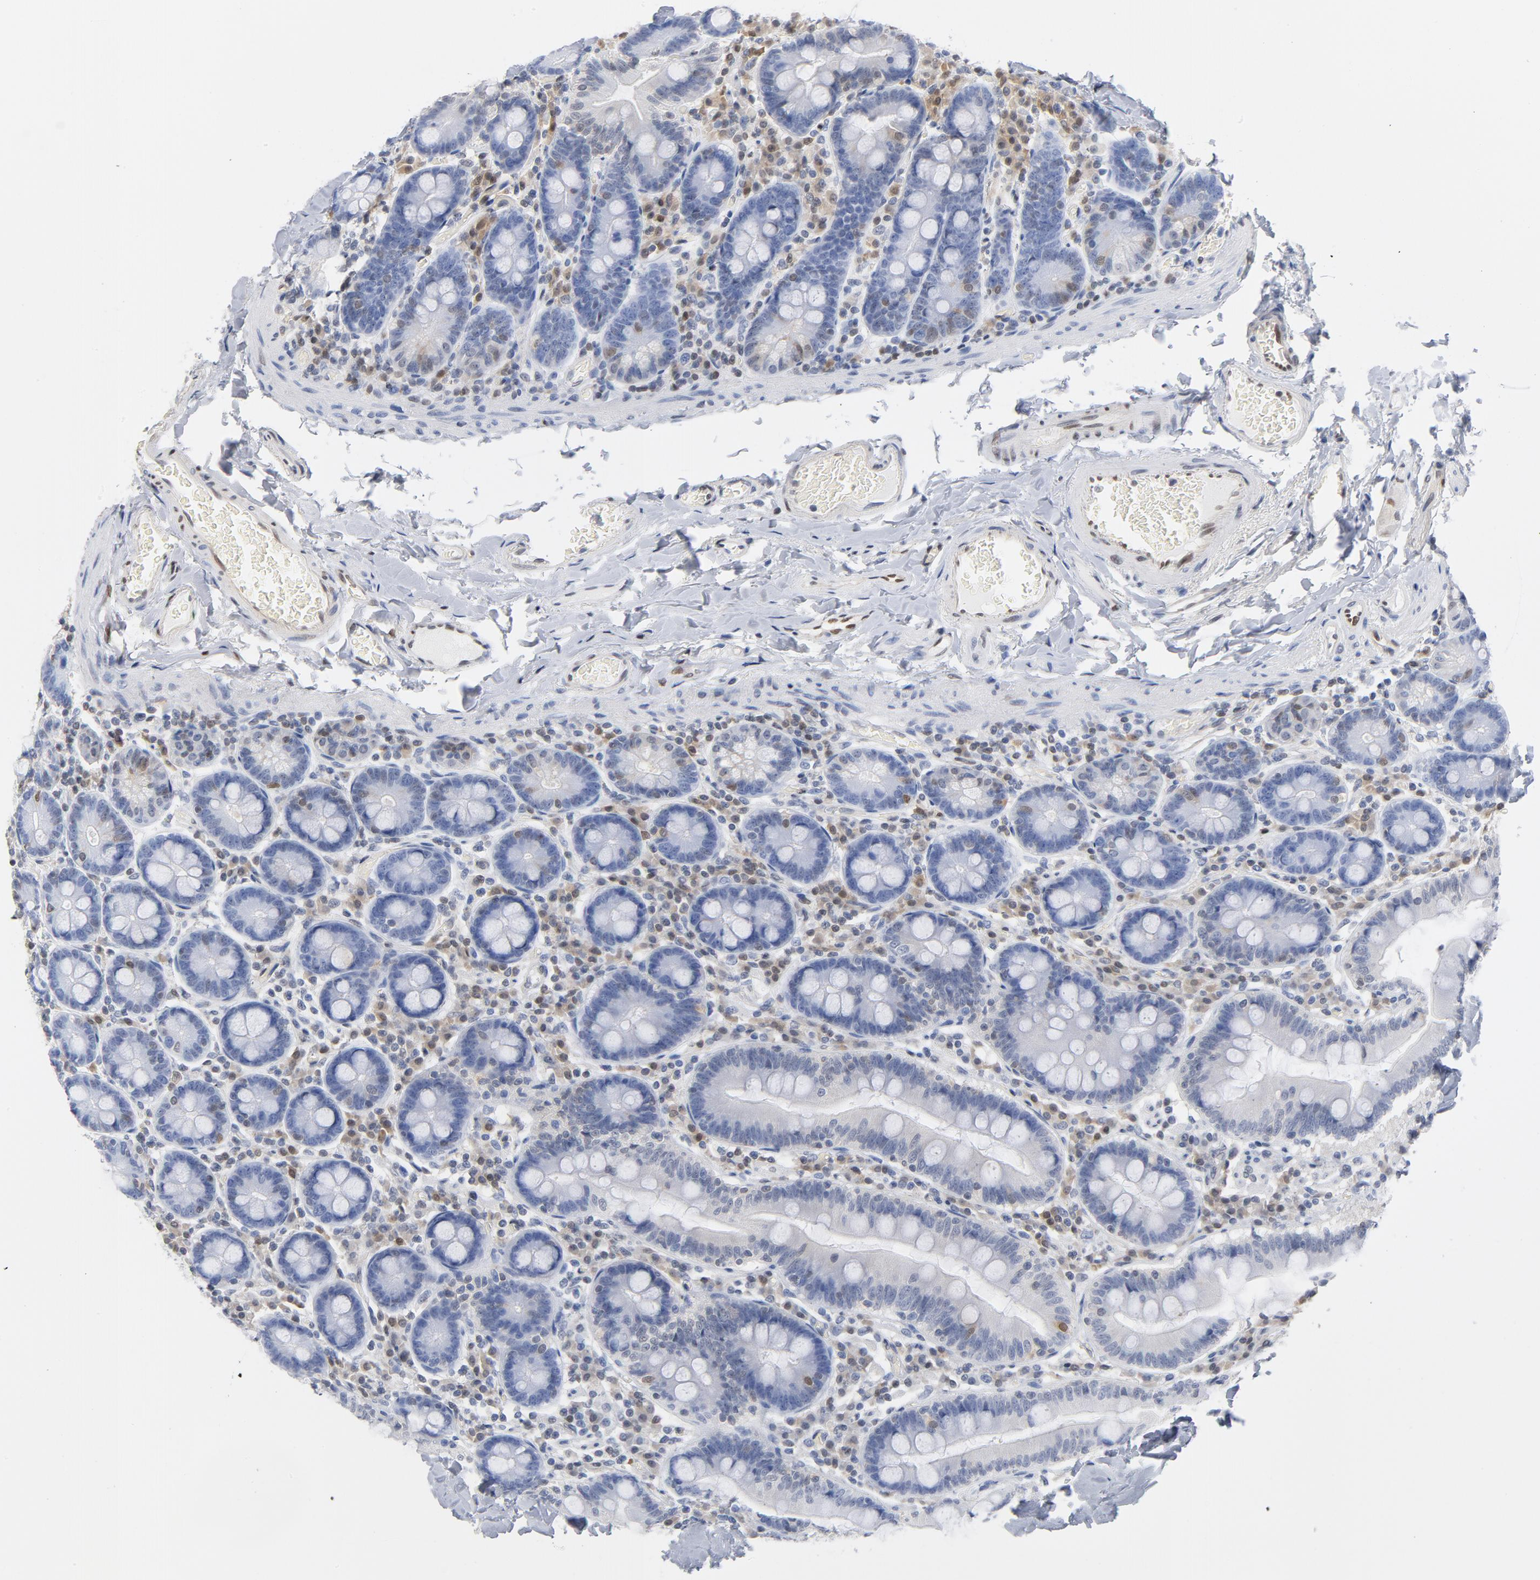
{"staining": {"intensity": "negative", "quantity": "none", "location": "none"}, "tissue": "duodenum", "cell_type": "Glandular cells", "image_type": "normal", "snomed": [{"axis": "morphology", "description": "Normal tissue, NOS"}, {"axis": "topography", "description": "Duodenum"}], "caption": "High magnification brightfield microscopy of benign duodenum stained with DAB (brown) and counterstained with hematoxylin (blue): glandular cells show no significant positivity.", "gene": "CDKN1B", "patient": {"sex": "male", "age": 66}}